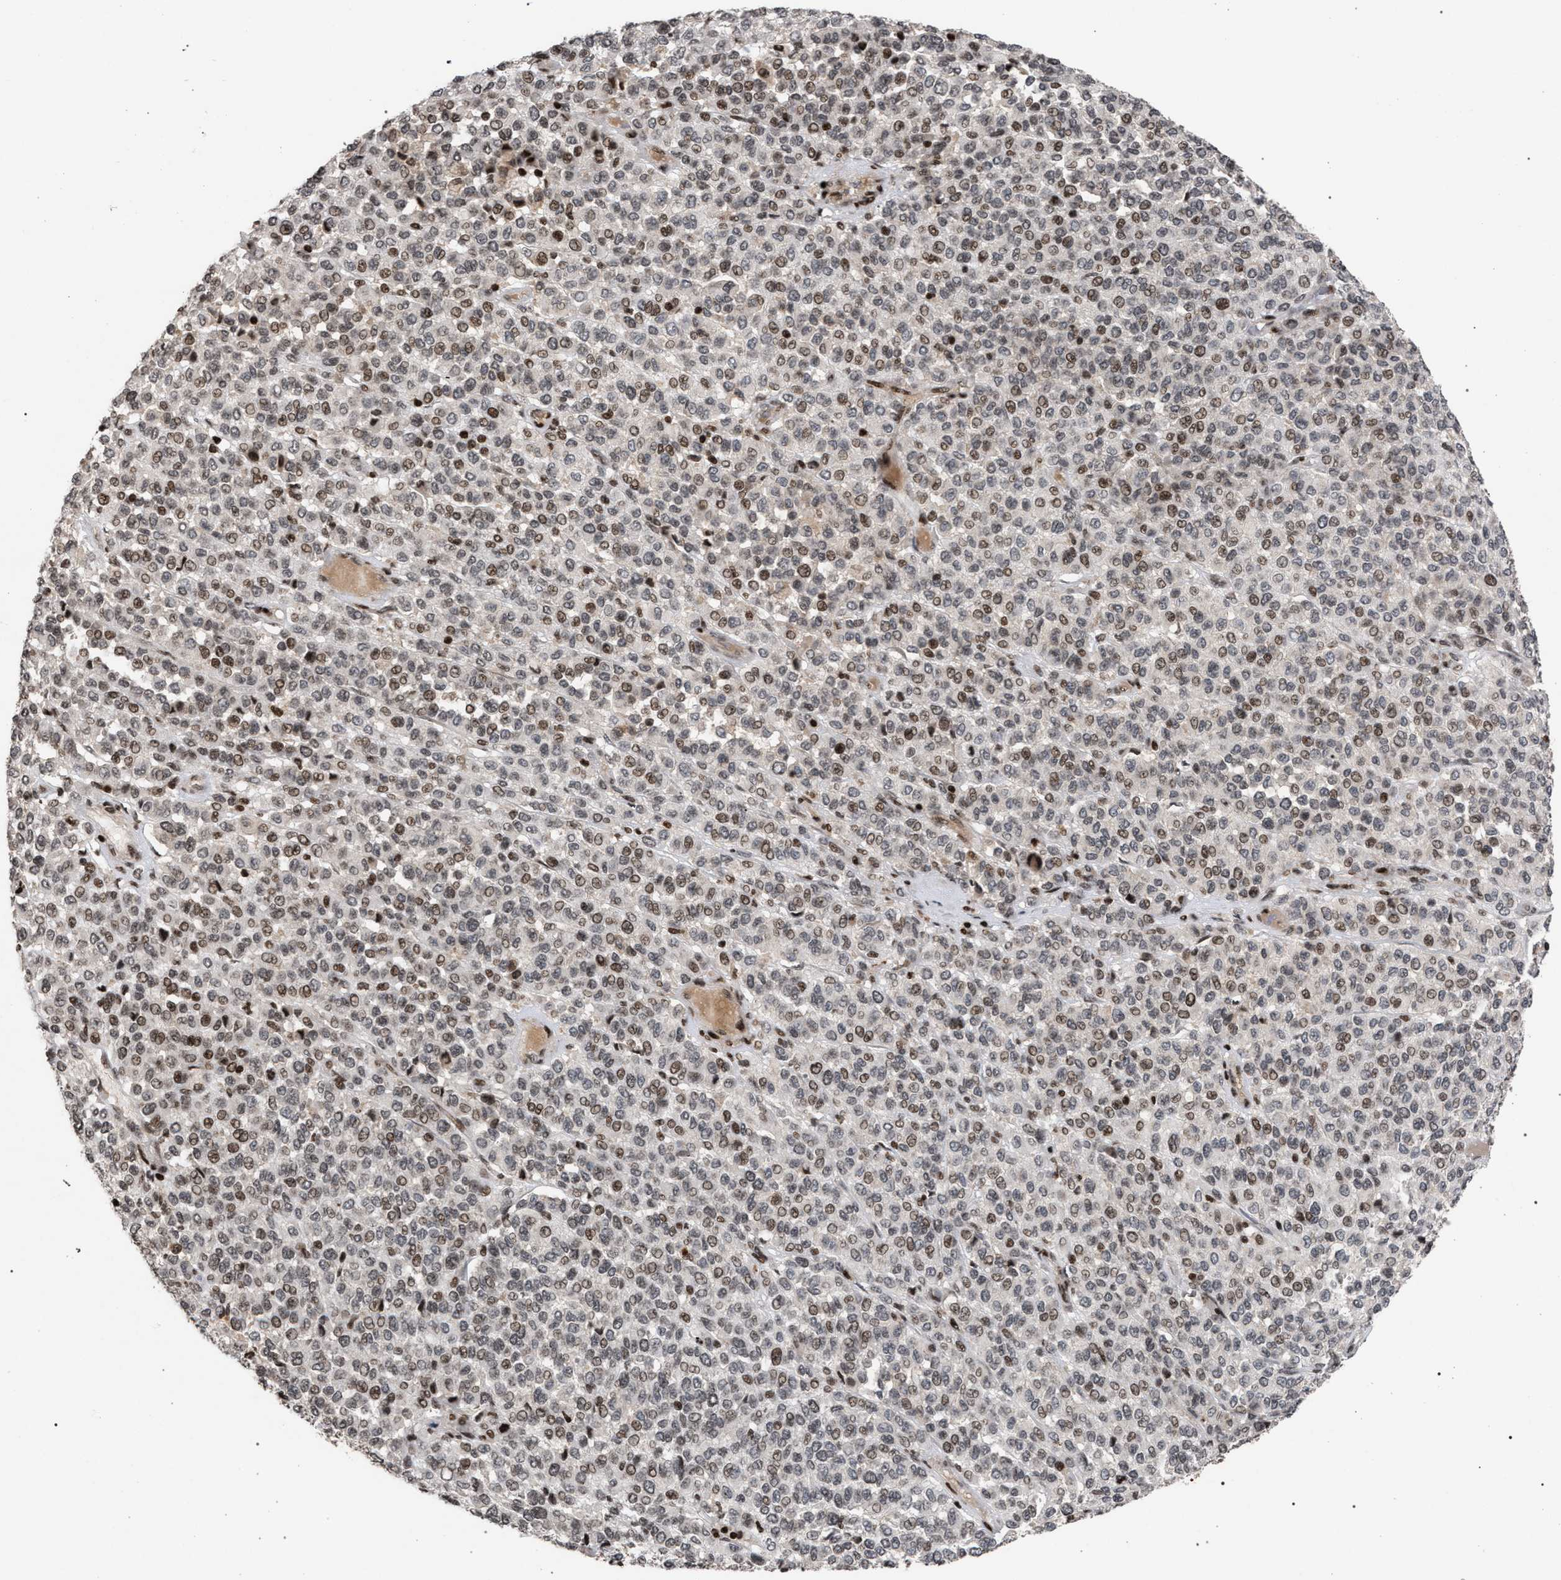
{"staining": {"intensity": "weak", "quantity": ">75%", "location": "nuclear"}, "tissue": "melanoma", "cell_type": "Tumor cells", "image_type": "cancer", "snomed": [{"axis": "morphology", "description": "Malignant melanoma, Metastatic site"}, {"axis": "topography", "description": "Pancreas"}], "caption": "Brown immunohistochemical staining in human malignant melanoma (metastatic site) exhibits weak nuclear staining in about >75% of tumor cells.", "gene": "FOXD3", "patient": {"sex": "female", "age": 30}}